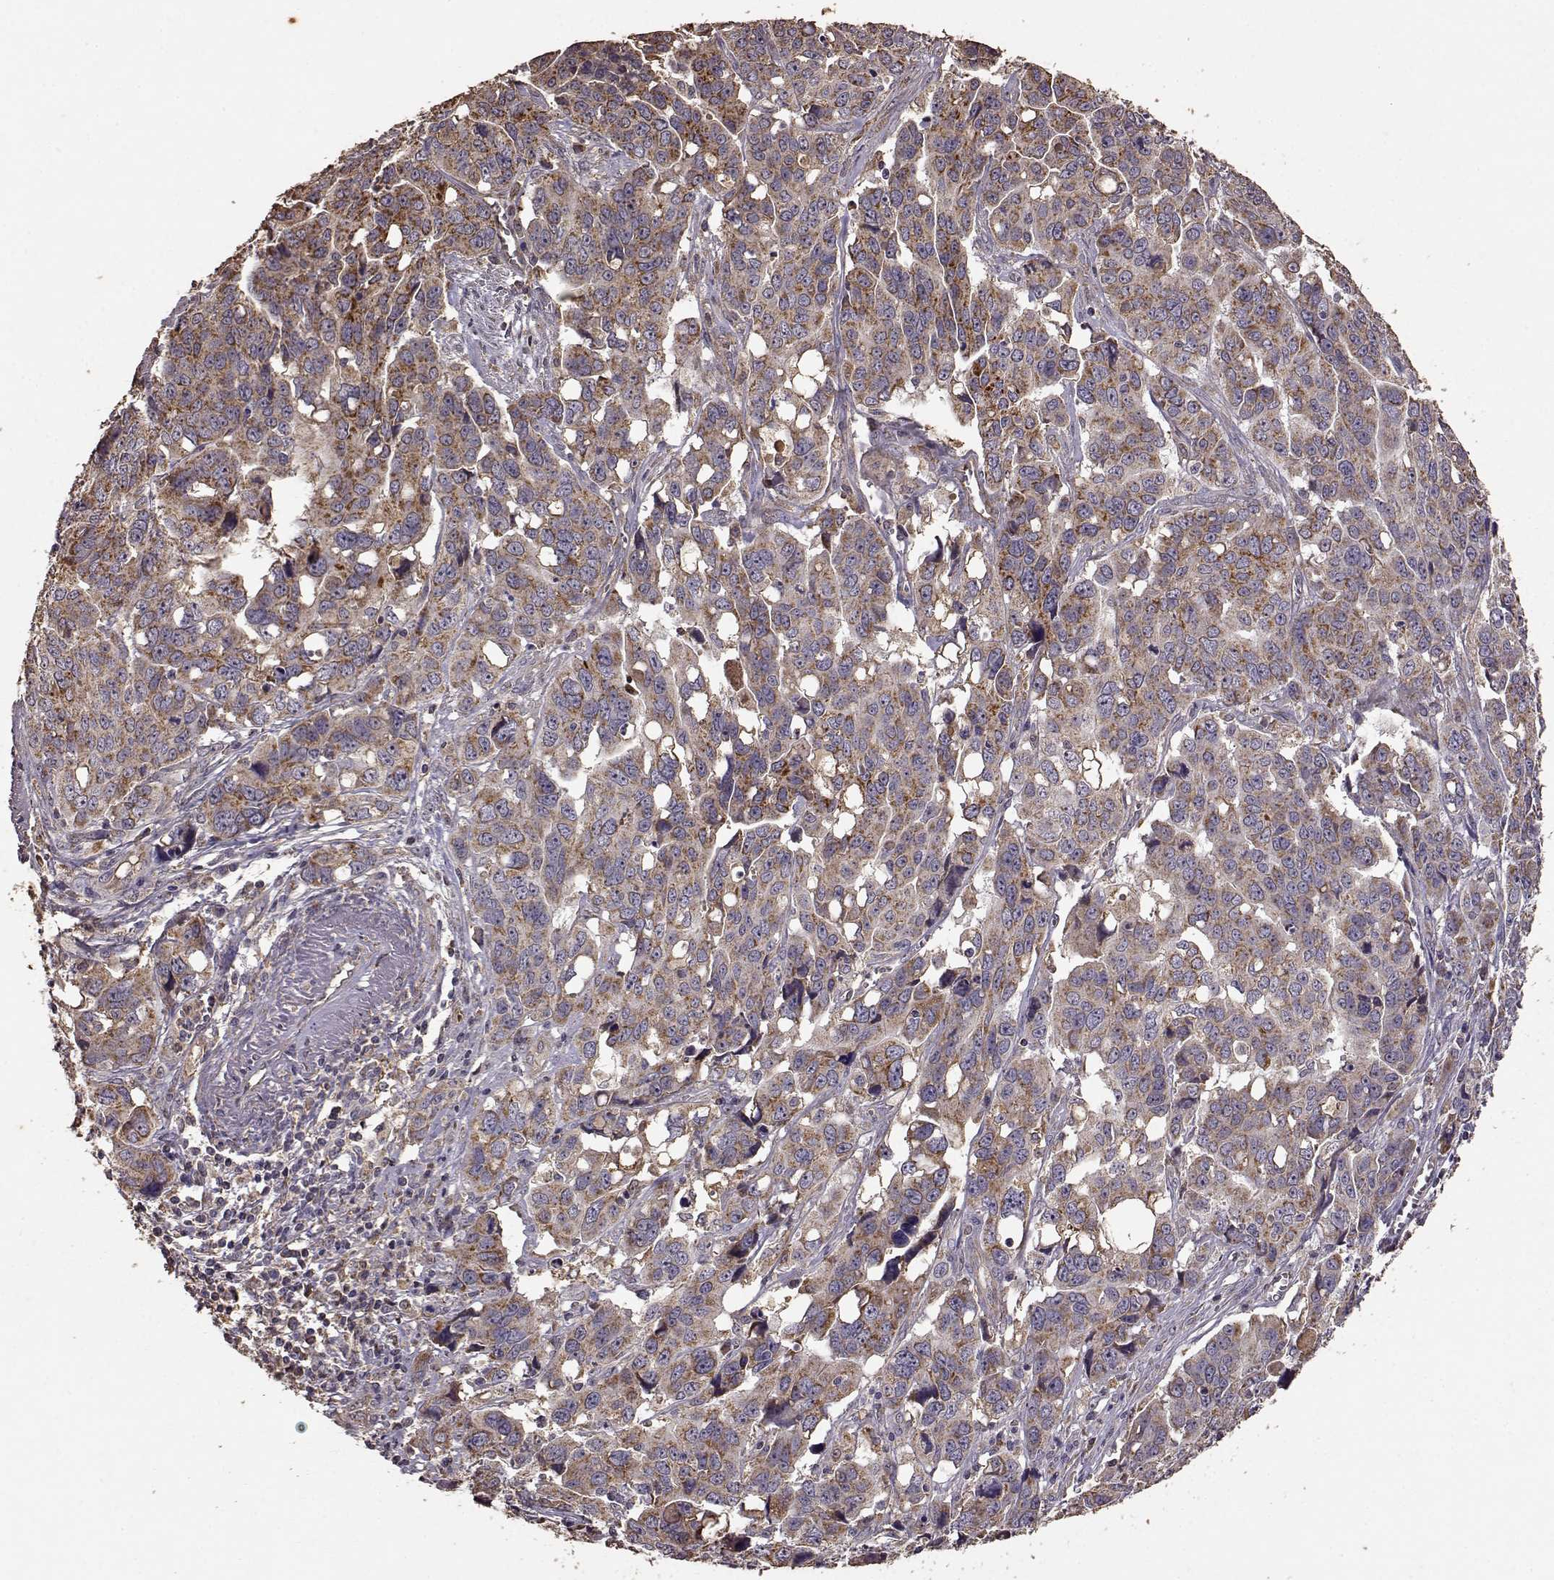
{"staining": {"intensity": "moderate", "quantity": ">75%", "location": "cytoplasmic/membranous"}, "tissue": "ovarian cancer", "cell_type": "Tumor cells", "image_type": "cancer", "snomed": [{"axis": "morphology", "description": "Carcinoma, endometroid"}, {"axis": "topography", "description": "Ovary"}], "caption": "Ovarian cancer stained with a brown dye demonstrates moderate cytoplasmic/membranous positive staining in approximately >75% of tumor cells.", "gene": "PTGES2", "patient": {"sex": "female", "age": 78}}